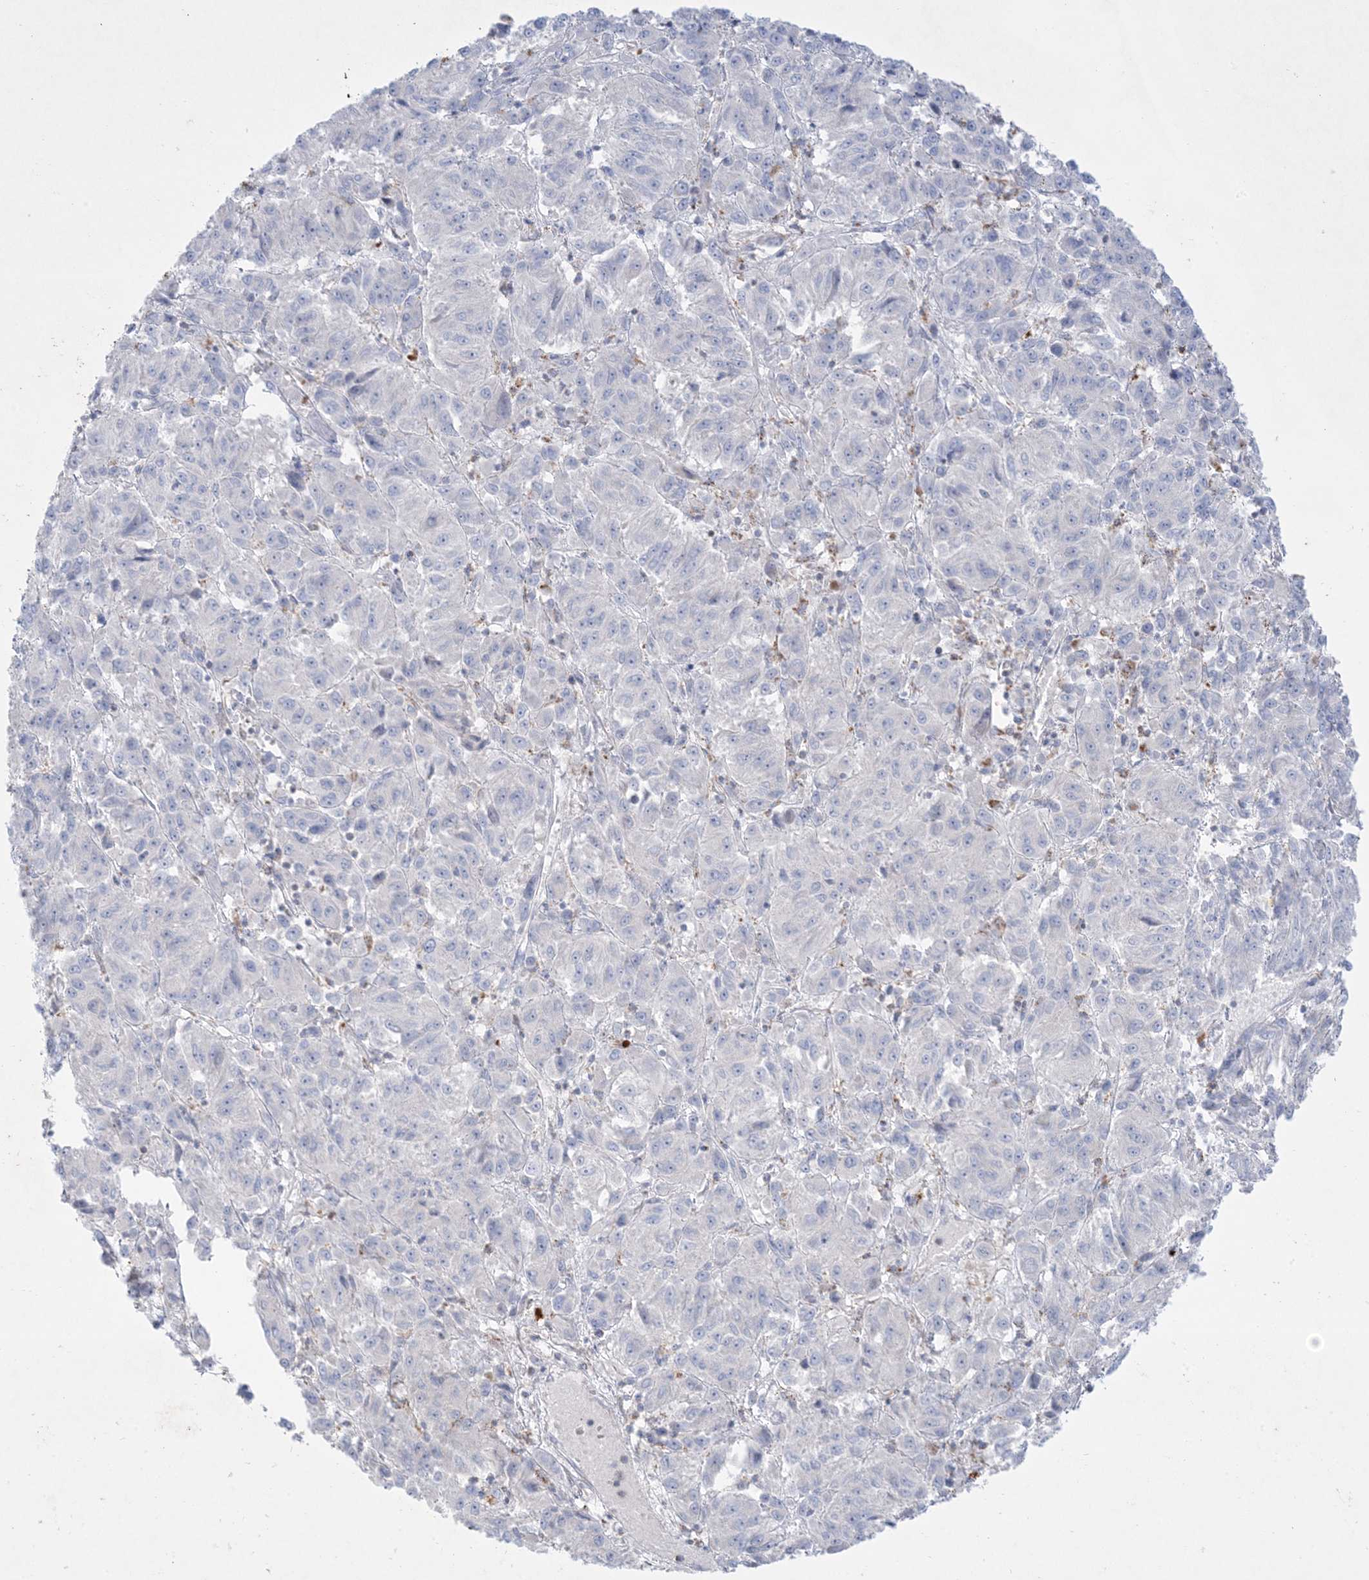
{"staining": {"intensity": "negative", "quantity": "none", "location": "none"}, "tissue": "melanoma", "cell_type": "Tumor cells", "image_type": "cancer", "snomed": [{"axis": "morphology", "description": "Malignant melanoma, Metastatic site"}, {"axis": "topography", "description": "Lung"}], "caption": "DAB (3,3'-diaminobenzidine) immunohistochemical staining of human melanoma shows no significant positivity in tumor cells.", "gene": "KCTD6", "patient": {"sex": "male", "age": 64}}